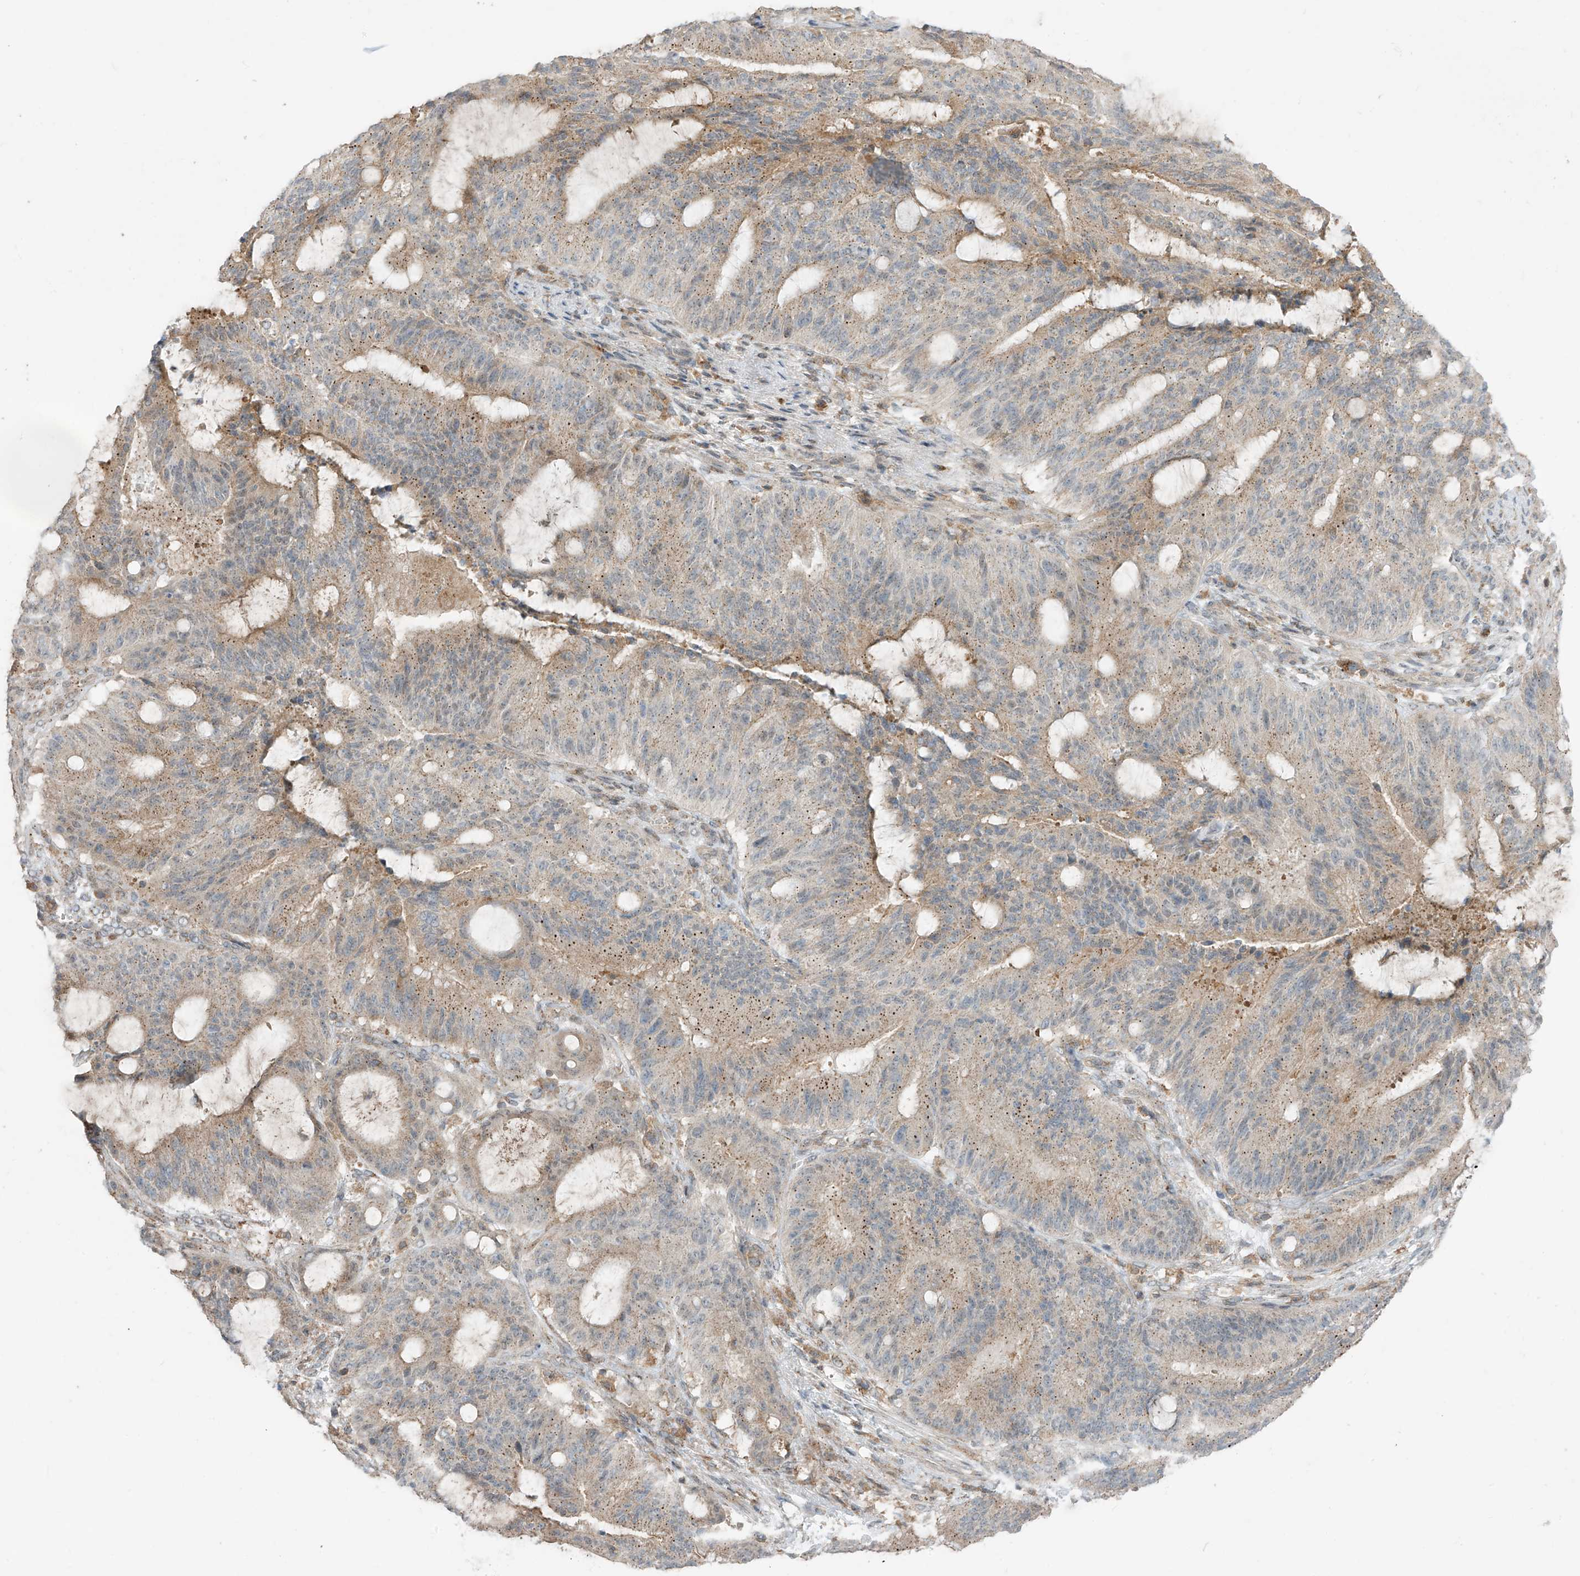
{"staining": {"intensity": "moderate", "quantity": "25%-75%", "location": "cytoplasmic/membranous"}, "tissue": "liver cancer", "cell_type": "Tumor cells", "image_type": "cancer", "snomed": [{"axis": "morphology", "description": "Normal tissue, NOS"}, {"axis": "morphology", "description": "Cholangiocarcinoma"}, {"axis": "topography", "description": "Liver"}, {"axis": "topography", "description": "Peripheral nerve tissue"}], "caption": "Tumor cells show medium levels of moderate cytoplasmic/membranous staining in about 25%-75% of cells in liver cancer.", "gene": "PARVG", "patient": {"sex": "female", "age": 73}}